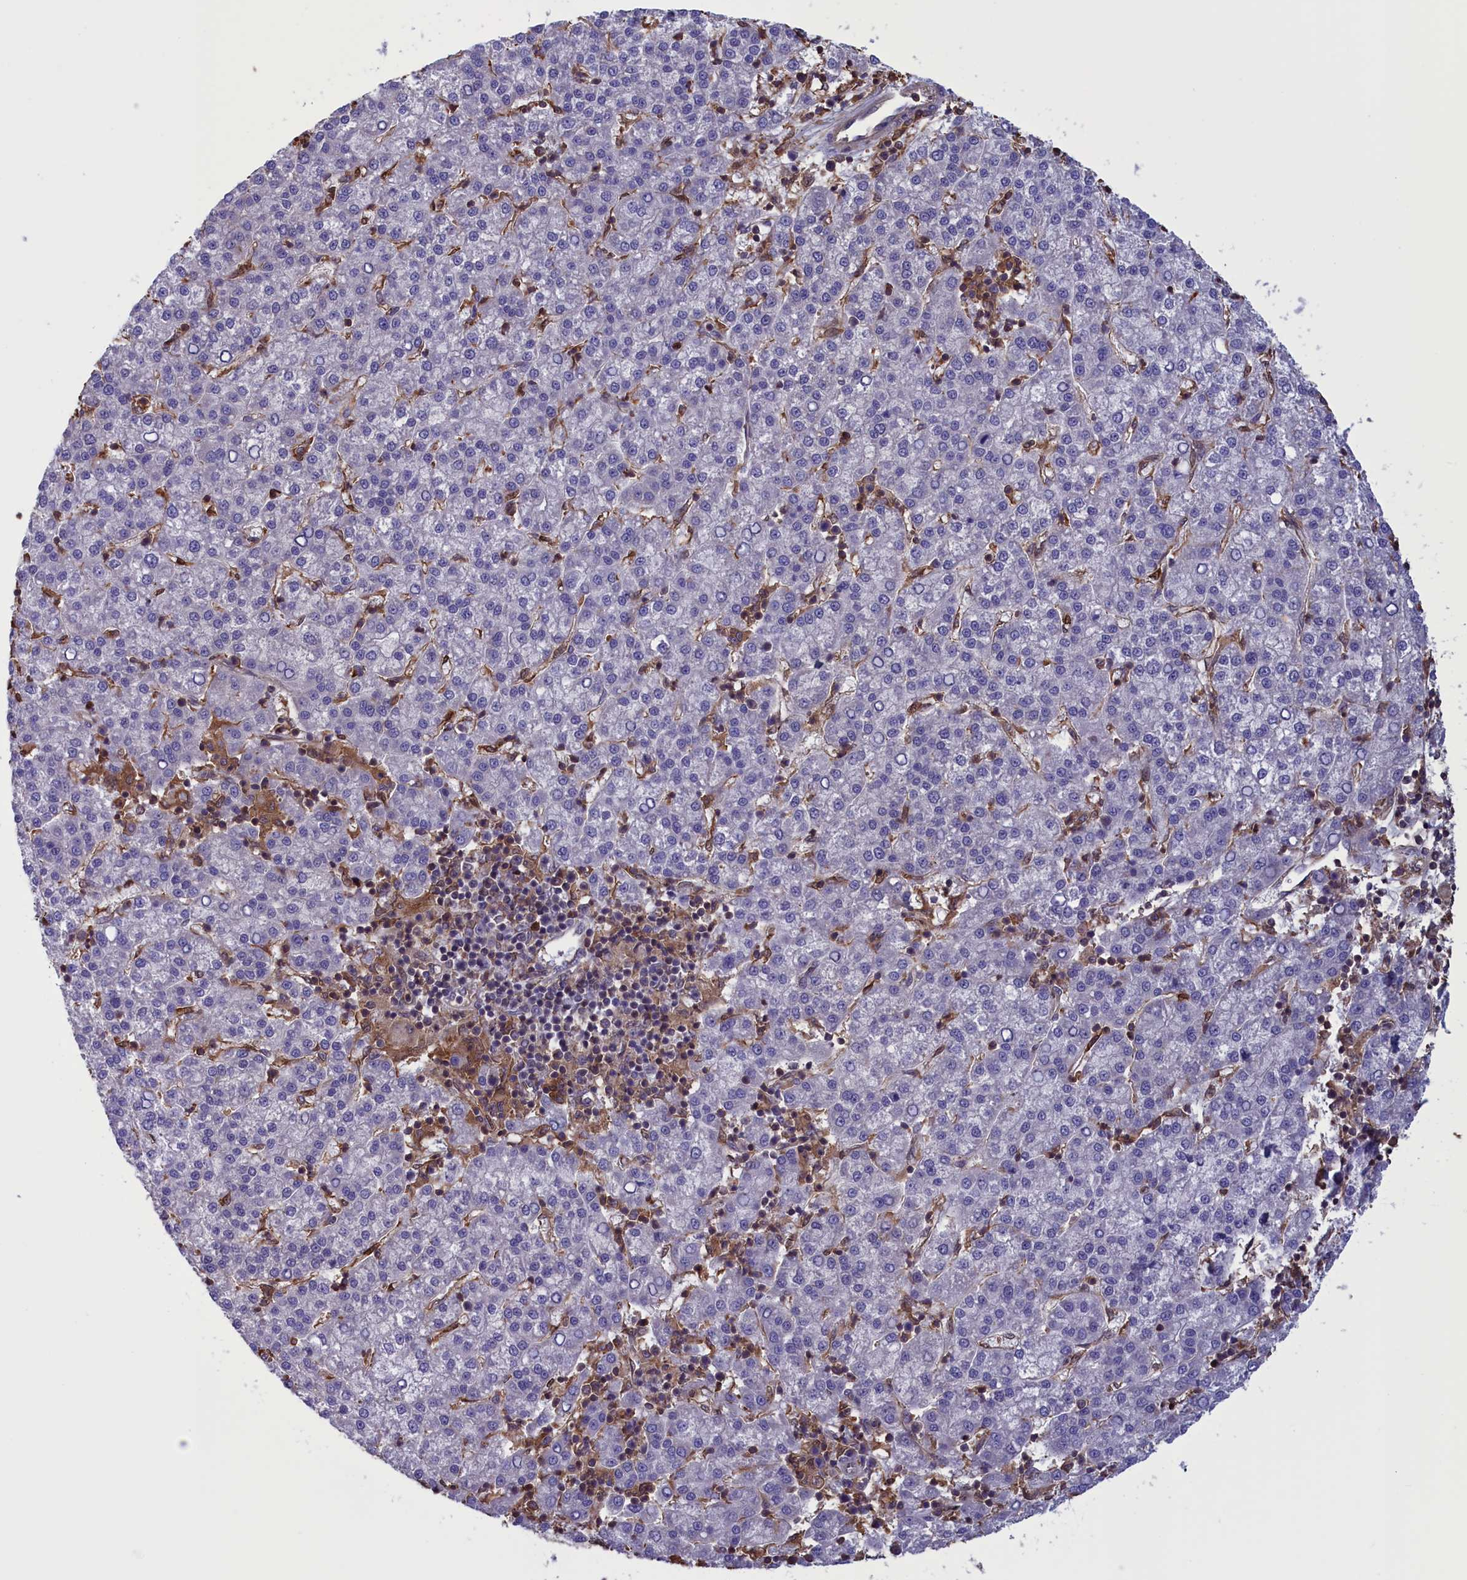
{"staining": {"intensity": "negative", "quantity": "none", "location": "none"}, "tissue": "liver cancer", "cell_type": "Tumor cells", "image_type": "cancer", "snomed": [{"axis": "morphology", "description": "Carcinoma, Hepatocellular, NOS"}, {"axis": "topography", "description": "Liver"}], "caption": "Liver cancer (hepatocellular carcinoma) was stained to show a protein in brown. There is no significant staining in tumor cells. (DAB IHC with hematoxylin counter stain).", "gene": "ARHGAP18", "patient": {"sex": "female", "age": 58}}